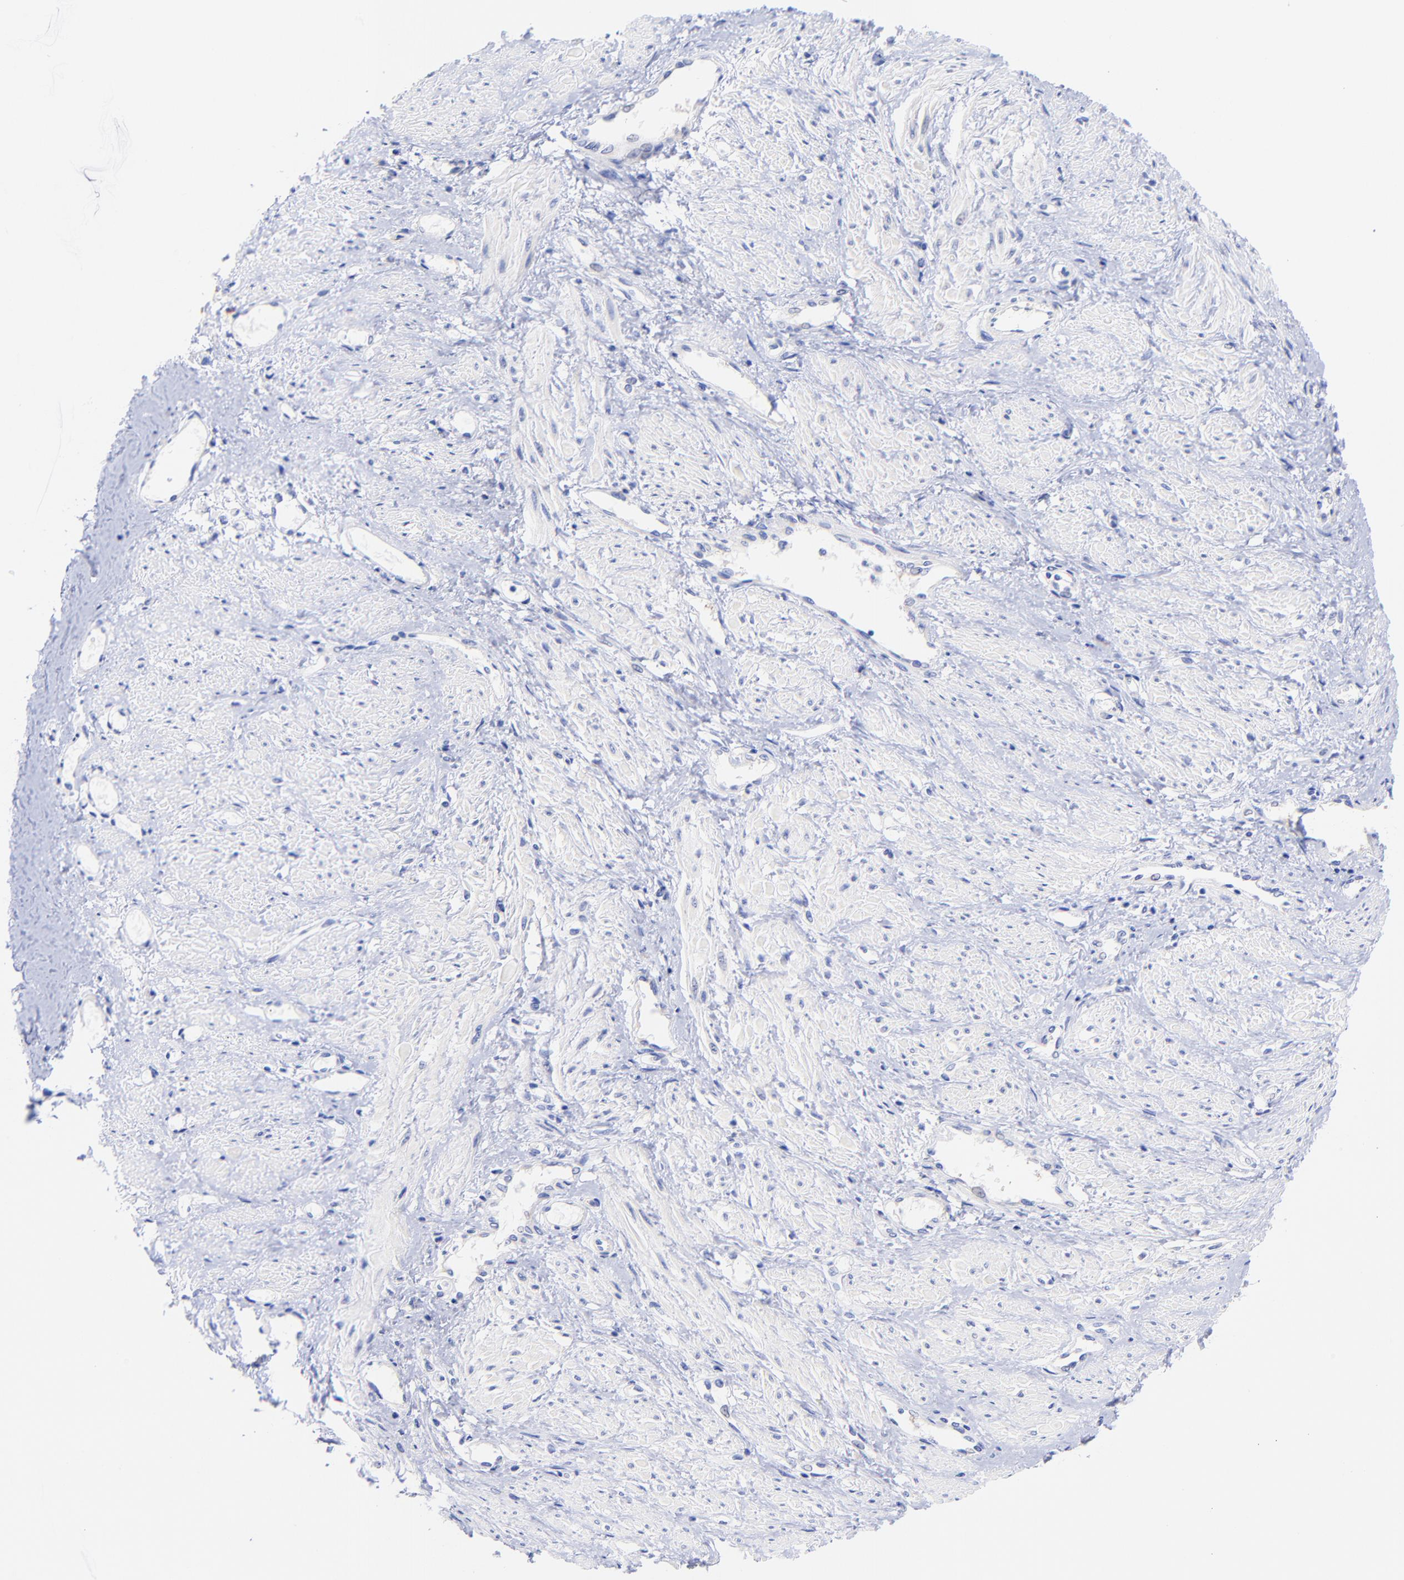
{"staining": {"intensity": "negative", "quantity": "none", "location": "none"}, "tissue": "smooth muscle", "cell_type": "Smooth muscle cells", "image_type": "normal", "snomed": [{"axis": "morphology", "description": "Normal tissue, NOS"}, {"axis": "topography", "description": "Smooth muscle"}, {"axis": "topography", "description": "Uterus"}], "caption": "DAB immunohistochemical staining of benign smooth muscle reveals no significant positivity in smooth muscle cells.", "gene": "GPHN", "patient": {"sex": "female", "age": 39}}